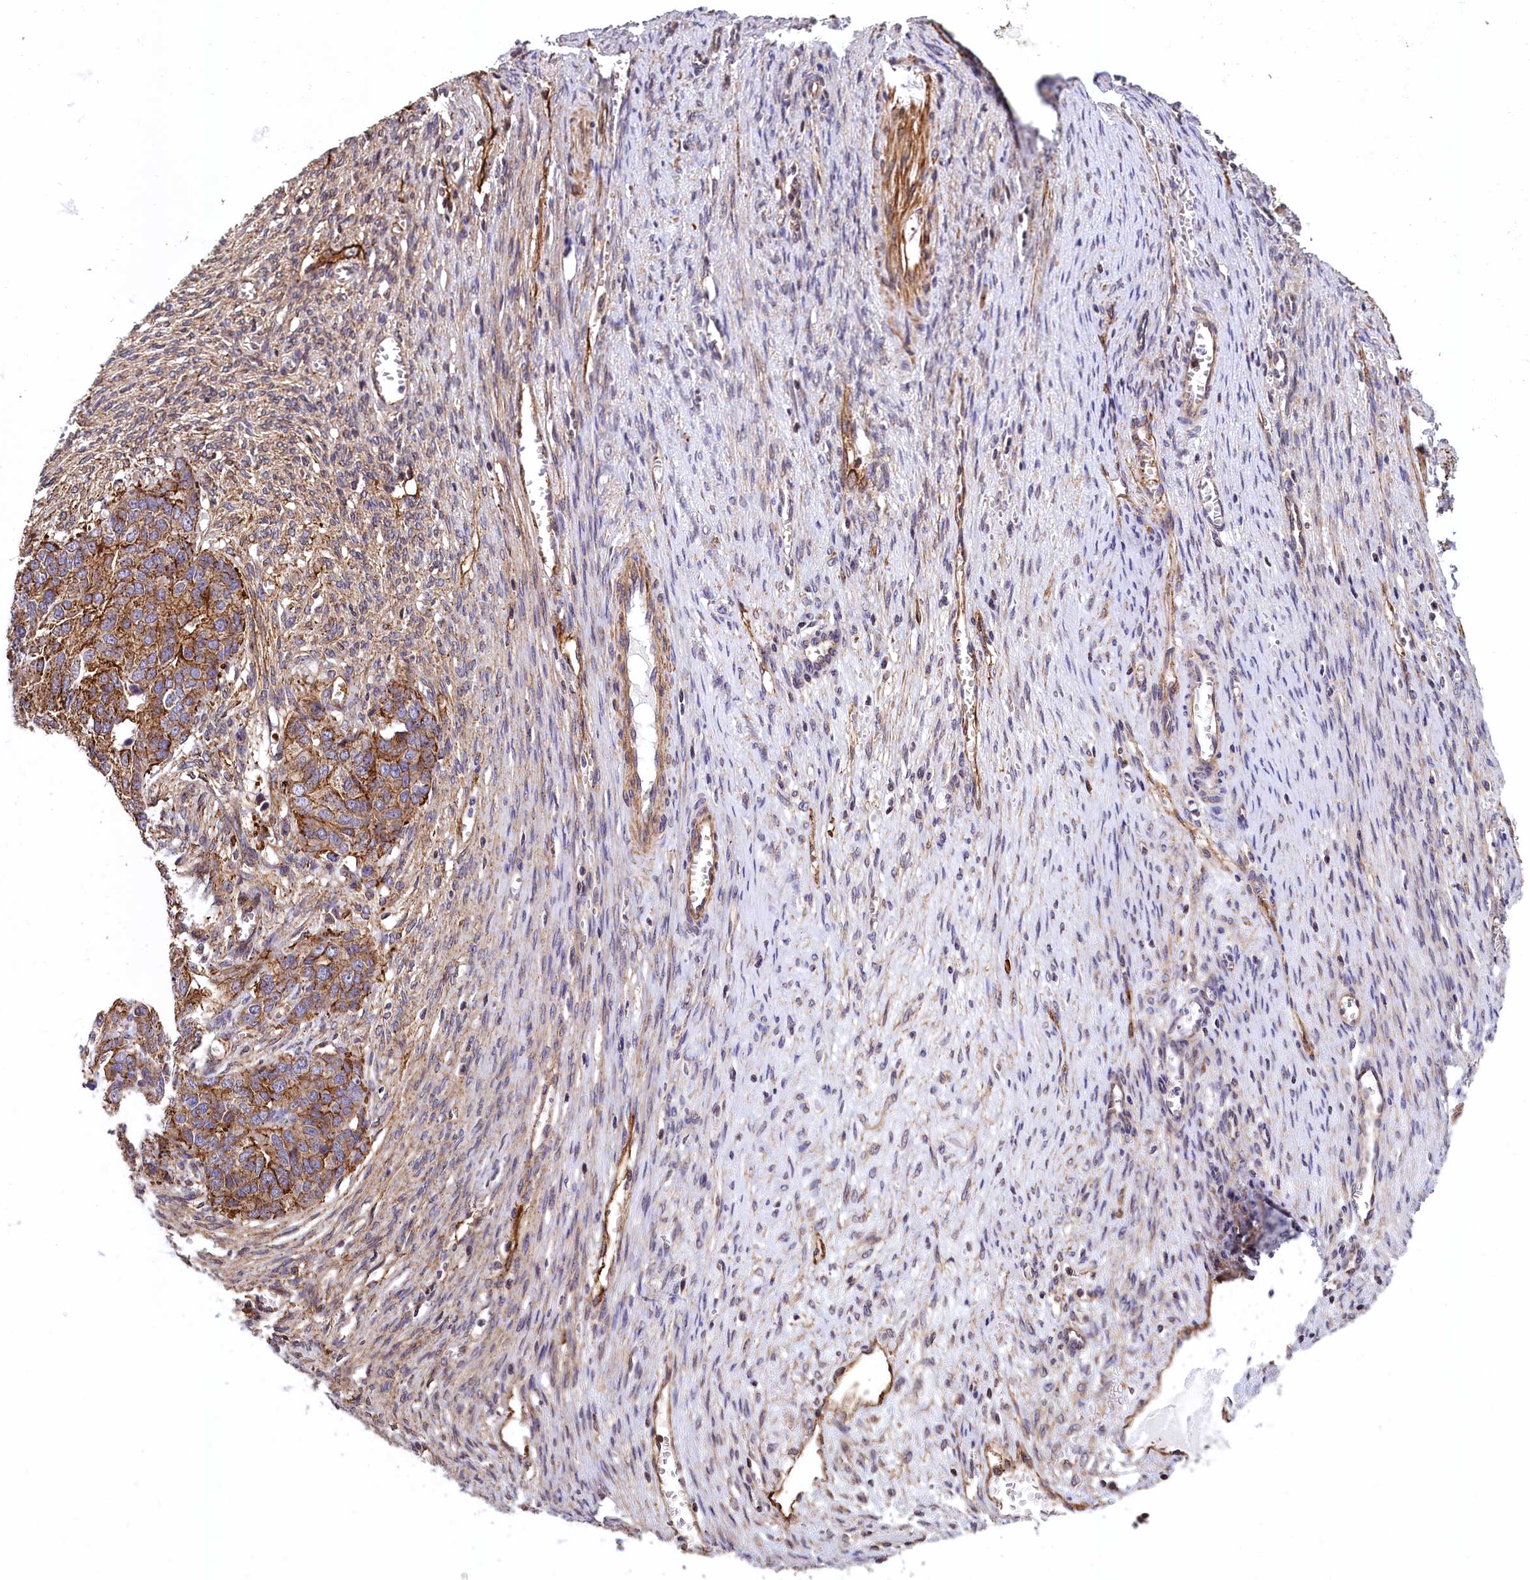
{"staining": {"intensity": "moderate", "quantity": "25%-75%", "location": "cytoplasmic/membranous"}, "tissue": "ovarian cancer", "cell_type": "Tumor cells", "image_type": "cancer", "snomed": [{"axis": "morphology", "description": "Cystadenocarcinoma, serous, NOS"}, {"axis": "topography", "description": "Ovary"}], "caption": "A histopathology image of ovarian cancer stained for a protein exhibits moderate cytoplasmic/membranous brown staining in tumor cells. The protein of interest is stained brown, and the nuclei are stained in blue (DAB (3,3'-diaminobenzidine) IHC with brightfield microscopy, high magnification).", "gene": "ZNF2", "patient": {"sex": "female", "age": 44}}